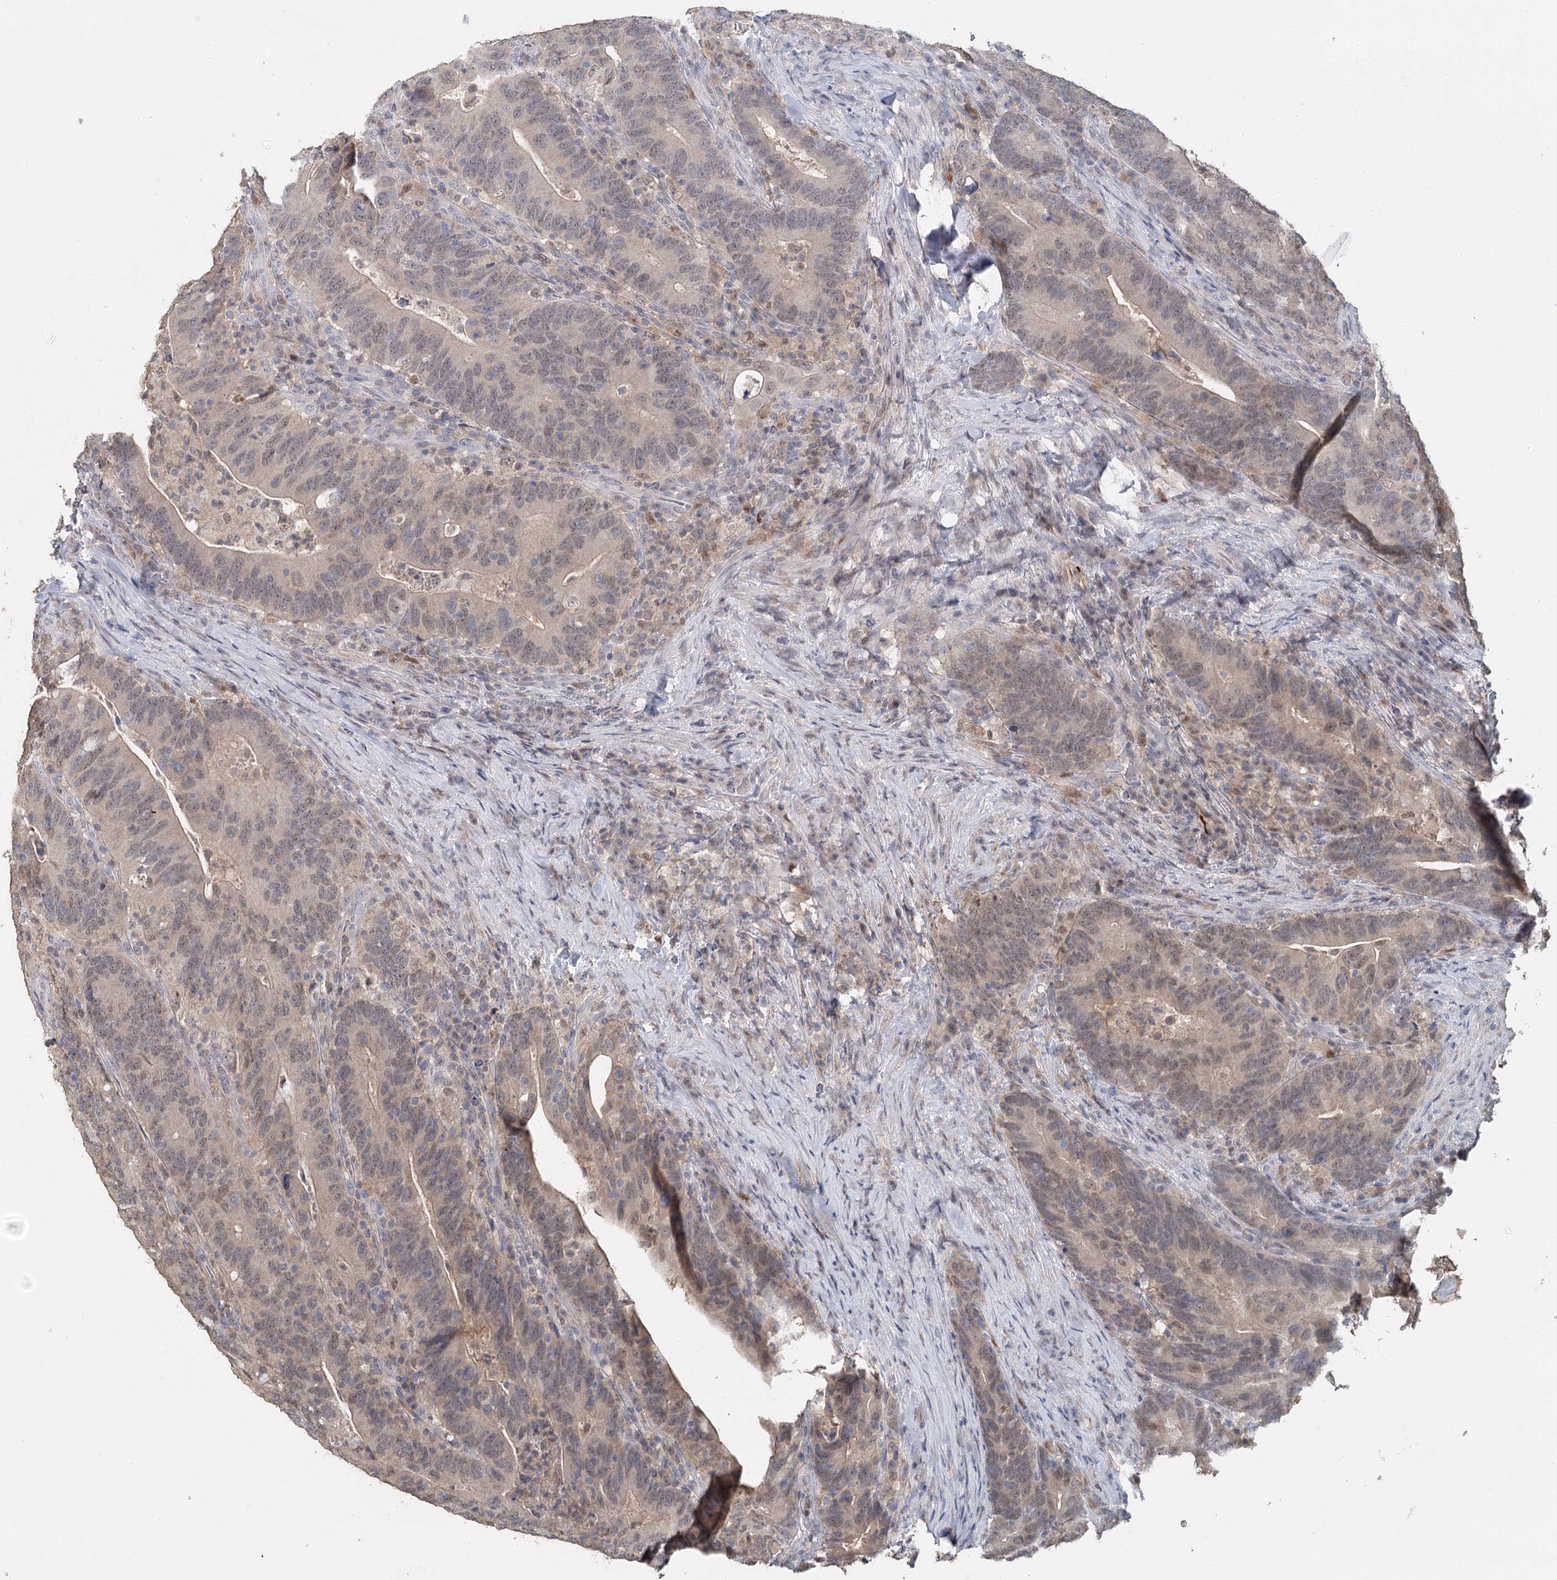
{"staining": {"intensity": "weak", "quantity": "<25%", "location": "nuclear"}, "tissue": "colorectal cancer", "cell_type": "Tumor cells", "image_type": "cancer", "snomed": [{"axis": "morphology", "description": "Adenocarcinoma, NOS"}, {"axis": "topography", "description": "Colon"}], "caption": "Immunohistochemistry (IHC) micrograph of adenocarcinoma (colorectal) stained for a protein (brown), which shows no positivity in tumor cells.", "gene": "ADK", "patient": {"sex": "female", "age": 66}}